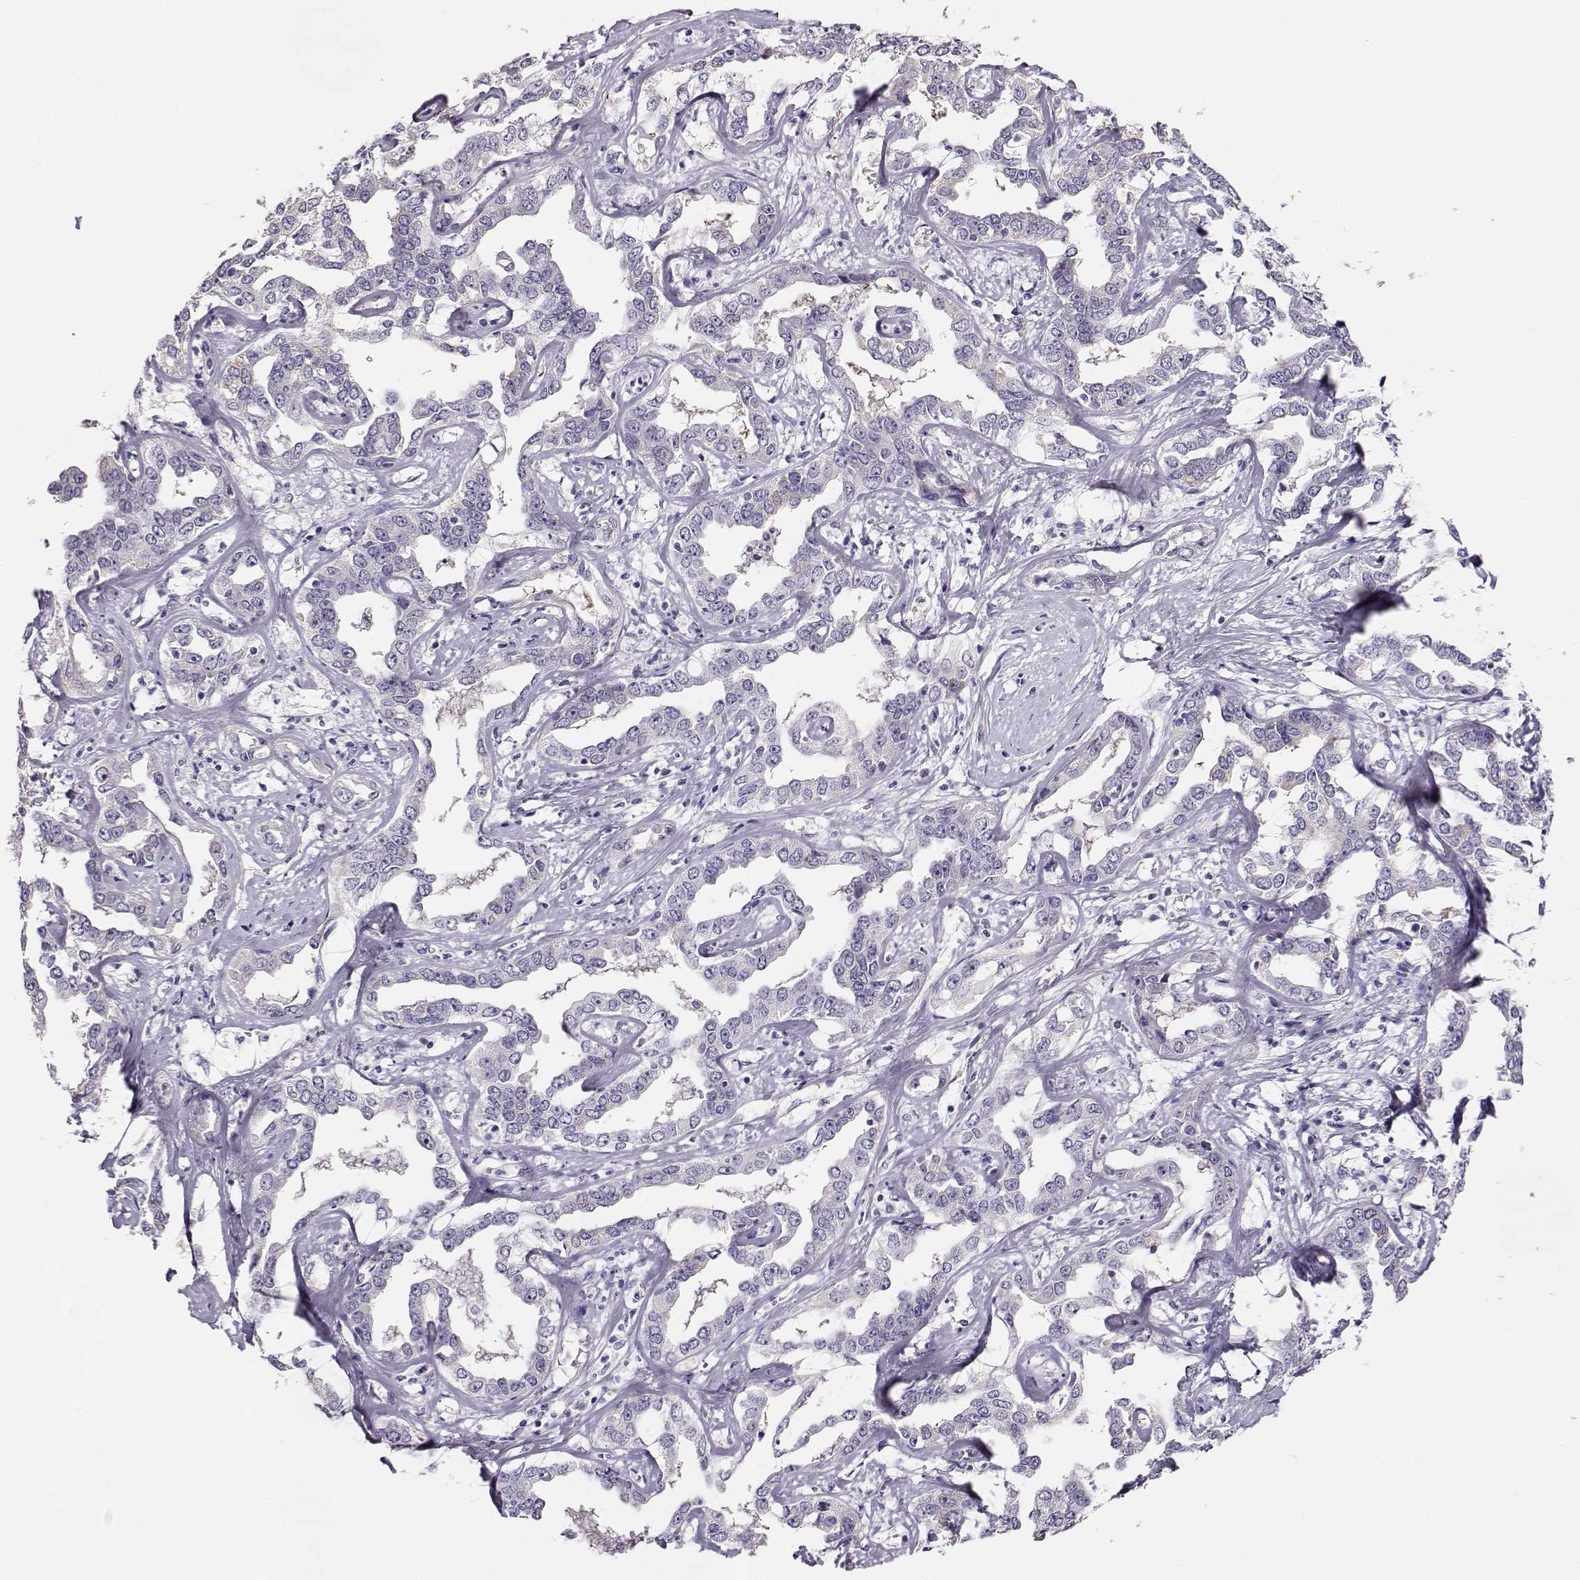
{"staining": {"intensity": "negative", "quantity": "none", "location": "none"}, "tissue": "liver cancer", "cell_type": "Tumor cells", "image_type": "cancer", "snomed": [{"axis": "morphology", "description": "Cholangiocarcinoma"}, {"axis": "topography", "description": "Liver"}], "caption": "Immunohistochemical staining of liver cancer (cholangiocarcinoma) reveals no significant staining in tumor cells.", "gene": "RBM44", "patient": {"sex": "male", "age": 59}}